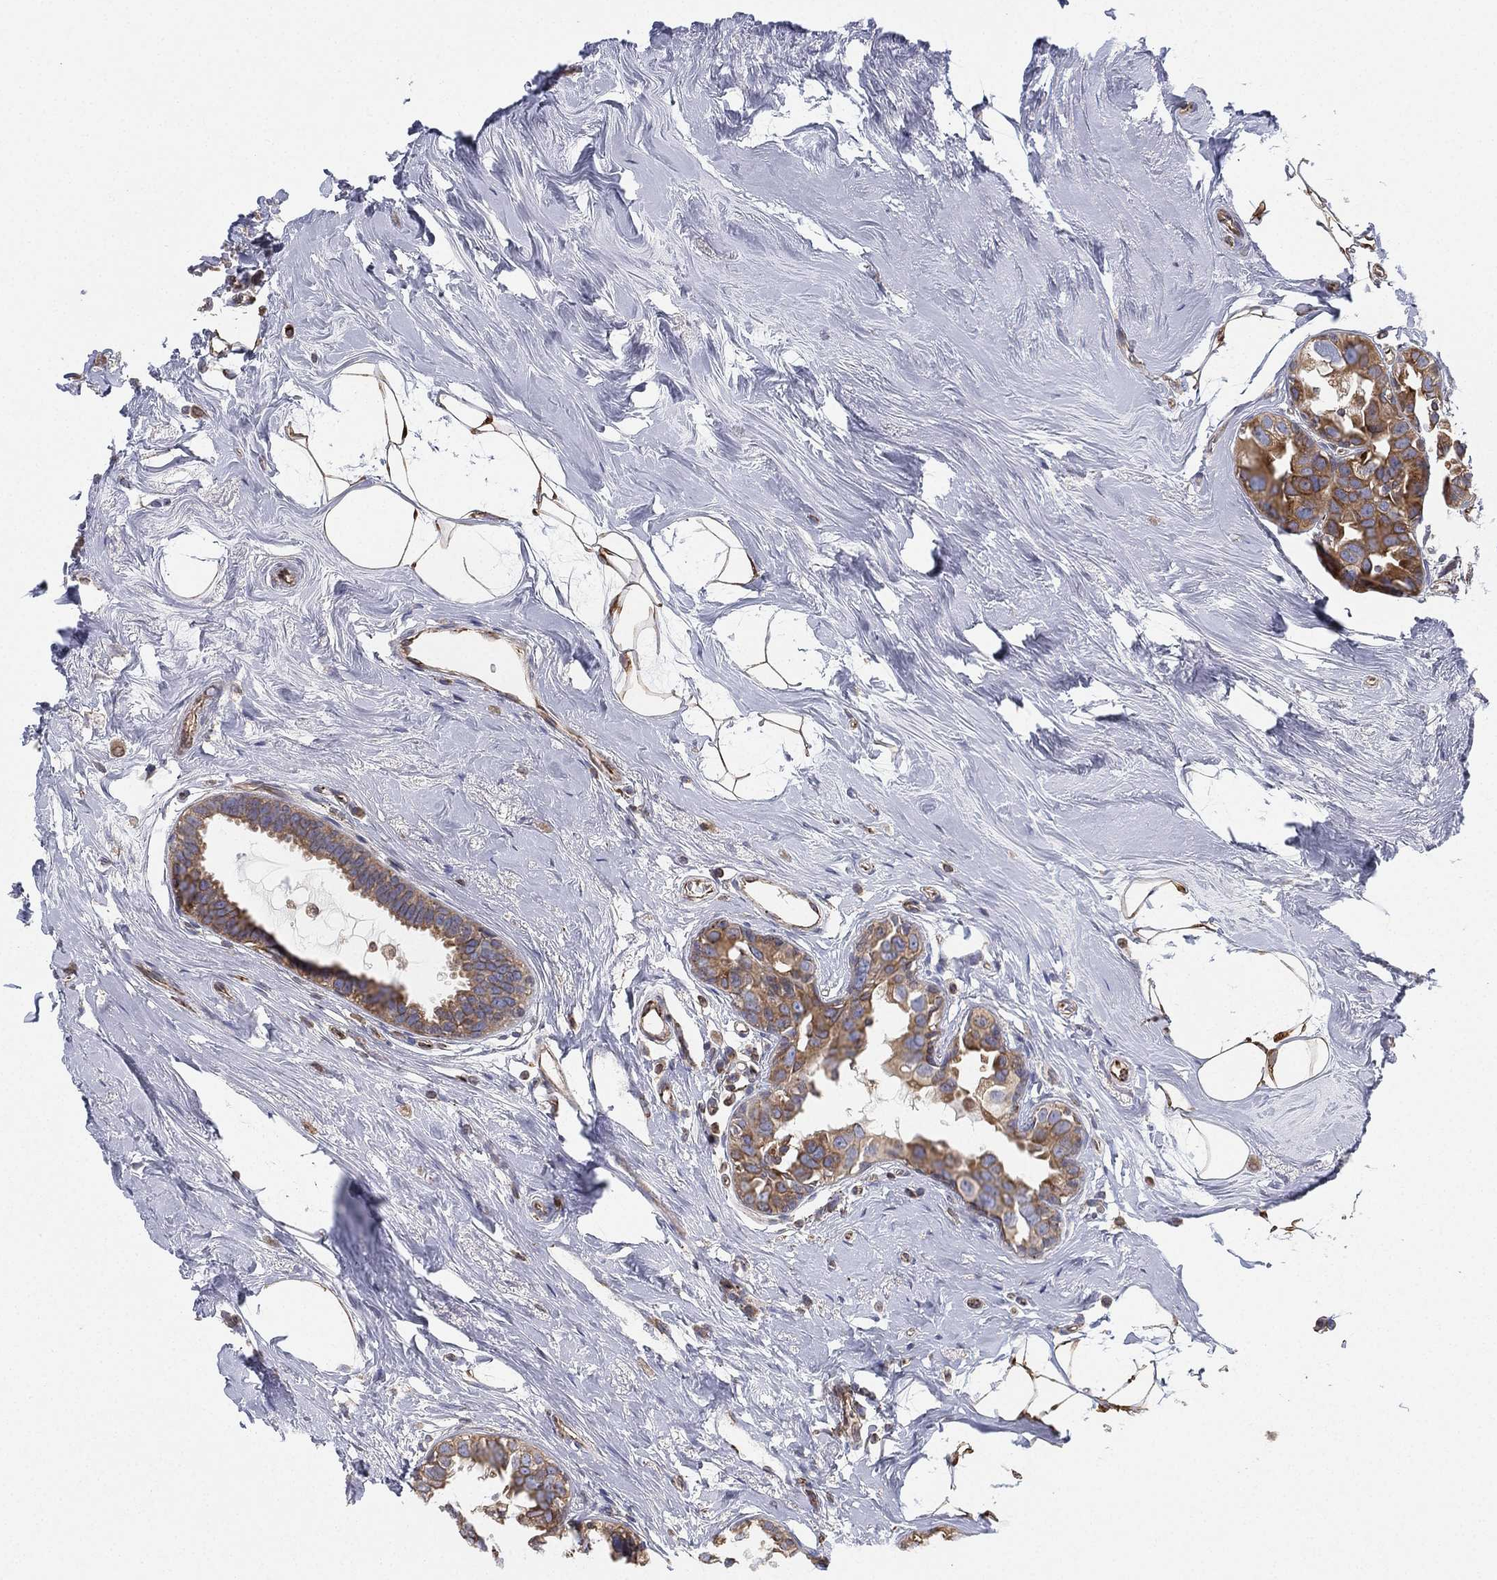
{"staining": {"intensity": "moderate", "quantity": ">75%", "location": "cytoplasmic/membranous"}, "tissue": "breast cancer", "cell_type": "Tumor cells", "image_type": "cancer", "snomed": [{"axis": "morphology", "description": "Duct carcinoma"}, {"axis": "topography", "description": "Breast"}], "caption": "About >75% of tumor cells in breast cancer (infiltrating ductal carcinoma) display moderate cytoplasmic/membranous protein expression as visualized by brown immunohistochemical staining.", "gene": "CYB5B", "patient": {"sex": "female", "age": 55}}